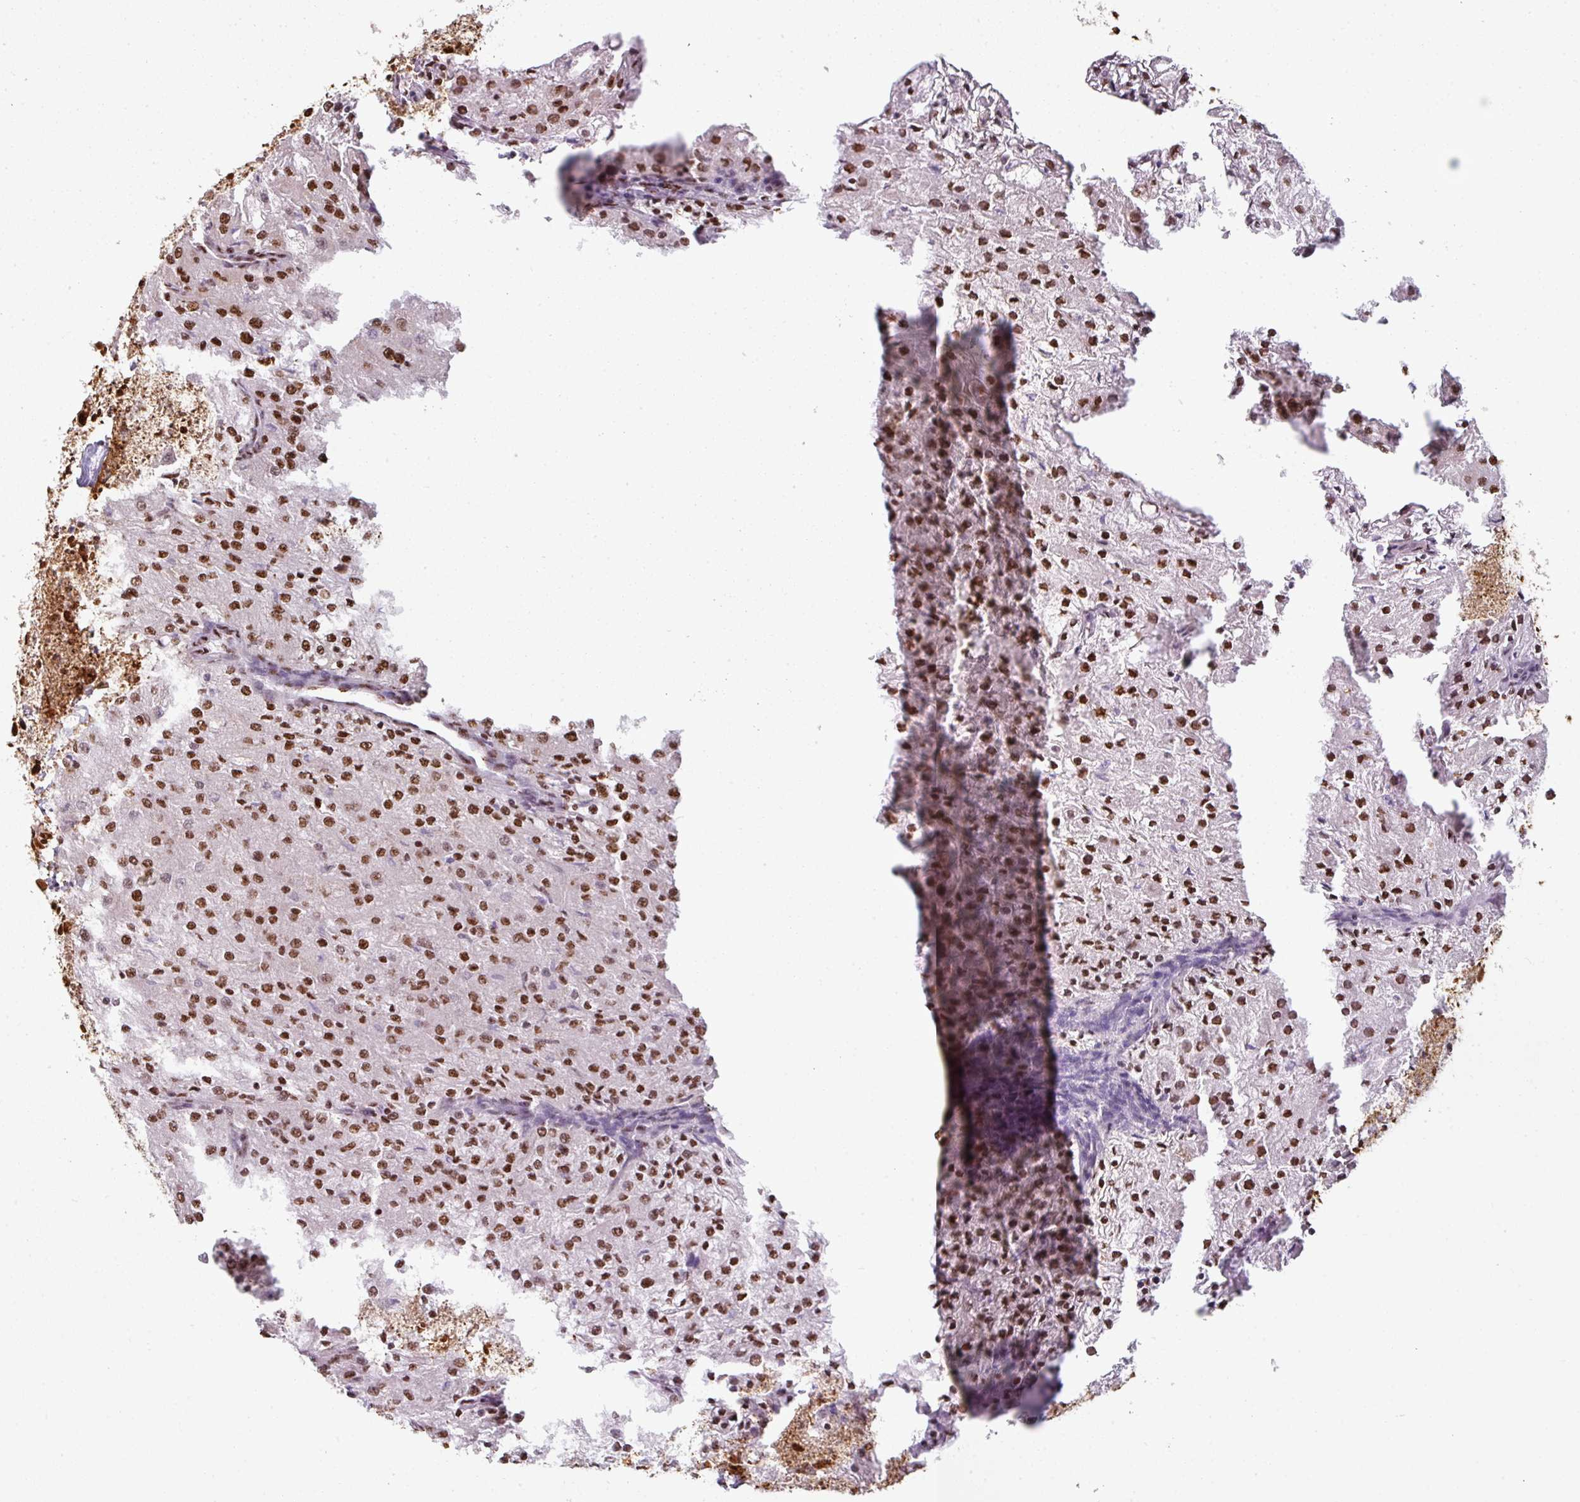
{"staining": {"intensity": "strong", "quantity": ">75%", "location": "nuclear"}, "tissue": "renal cancer", "cell_type": "Tumor cells", "image_type": "cancer", "snomed": [{"axis": "morphology", "description": "Adenocarcinoma, NOS"}, {"axis": "topography", "description": "Kidney"}], "caption": "Brown immunohistochemical staining in adenocarcinoma (renal) reveals strong nuclear positivity in about >75% of tumor cells.", "gene": "SIK3", "patient": {"sex": "female", "age": 74}}